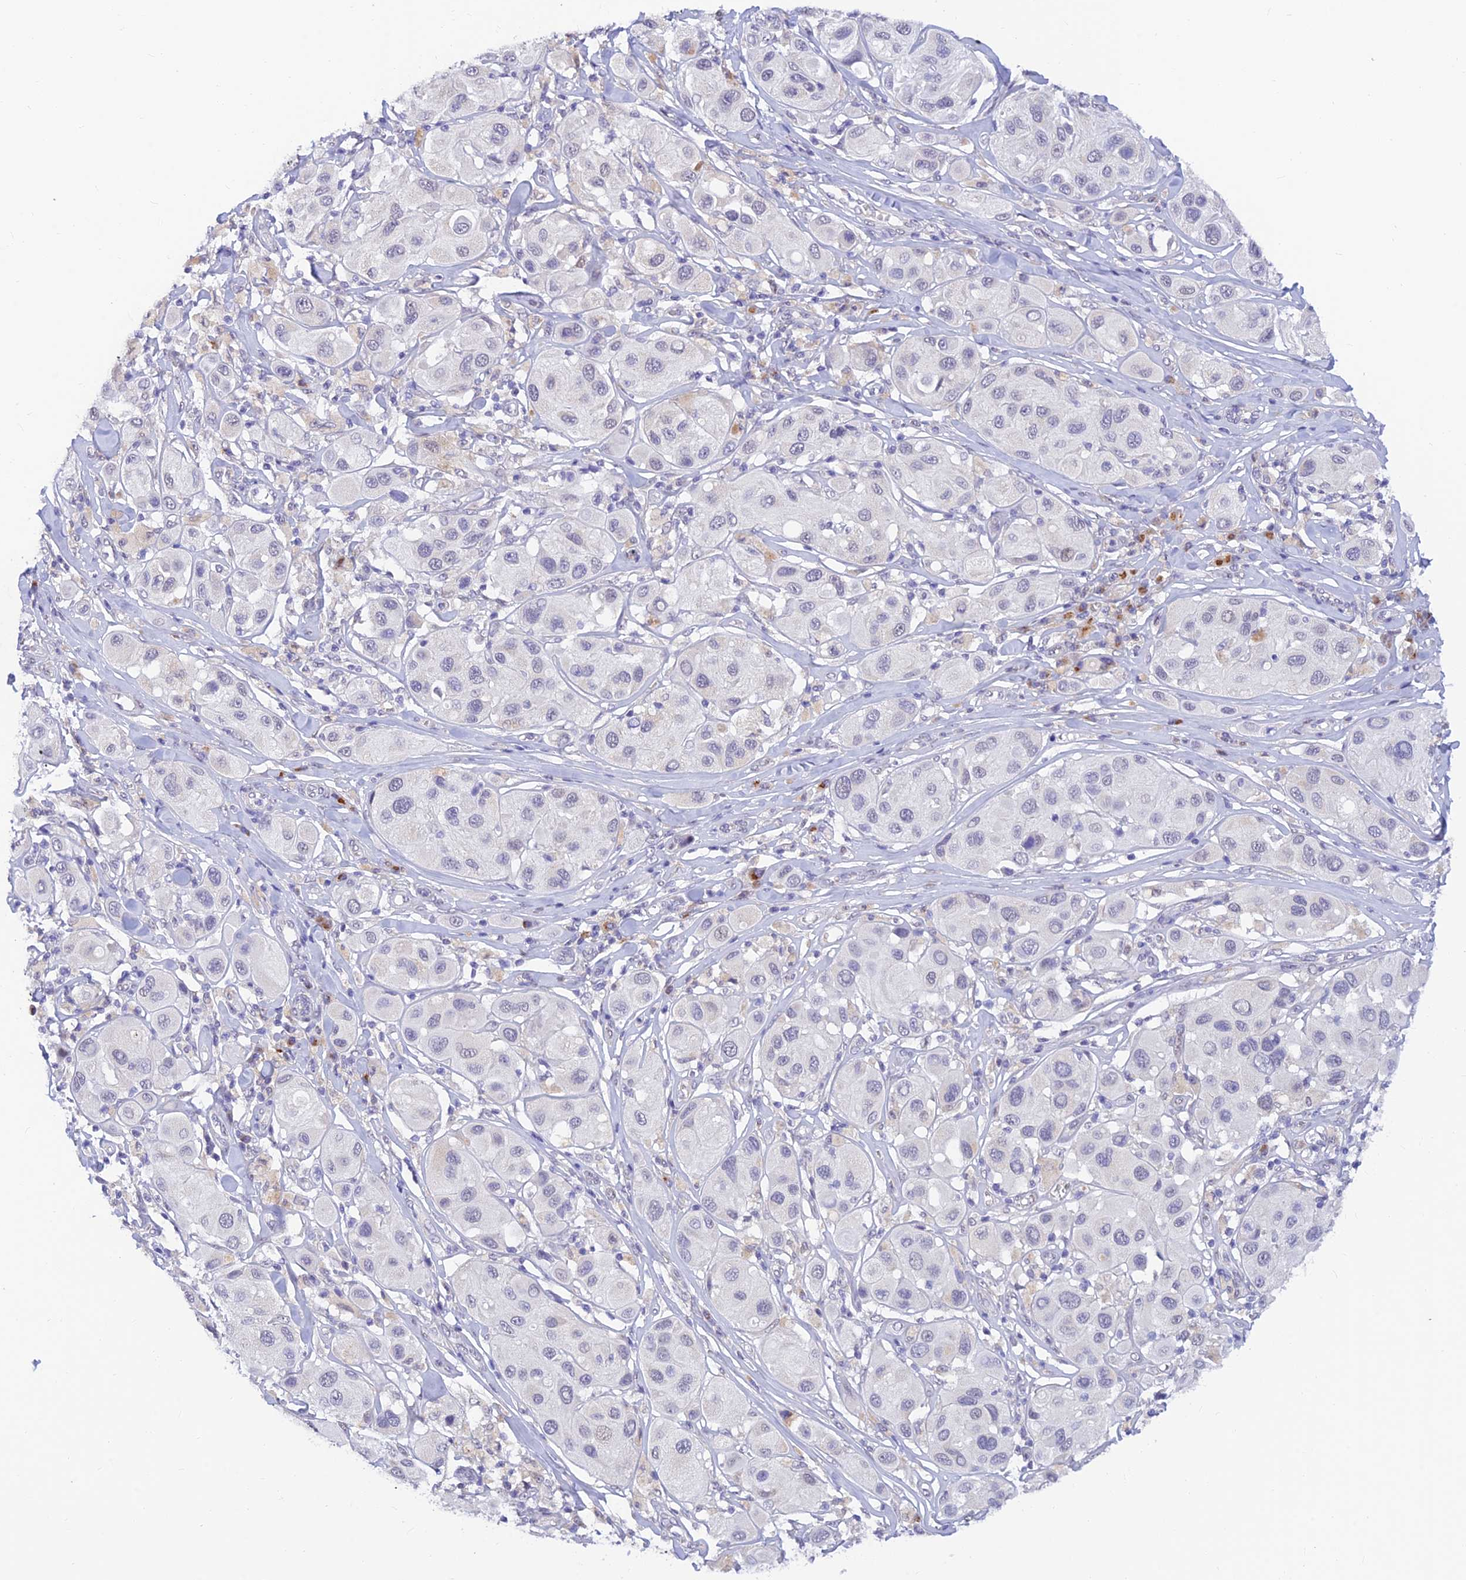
{"staining": {"intensity": "negative", "quantity": "none", "location": "none"}, "tissue": "melanoma", "cell_type": "Tumor cells", "image_type": "cancer", "snomed": [{"axis": "morphology", "description": "Malignant melanoma, Metastatic site"}, {"axis": "topography", "description": "Skin"}], "caption": "Histopathology image shows no significant protein staining in tumor cells of malignant melanoma (metastatic site). Nuclei are stained in blue.", "gene": "INKA1", "patient": {"sex": "male", "age": 41}}